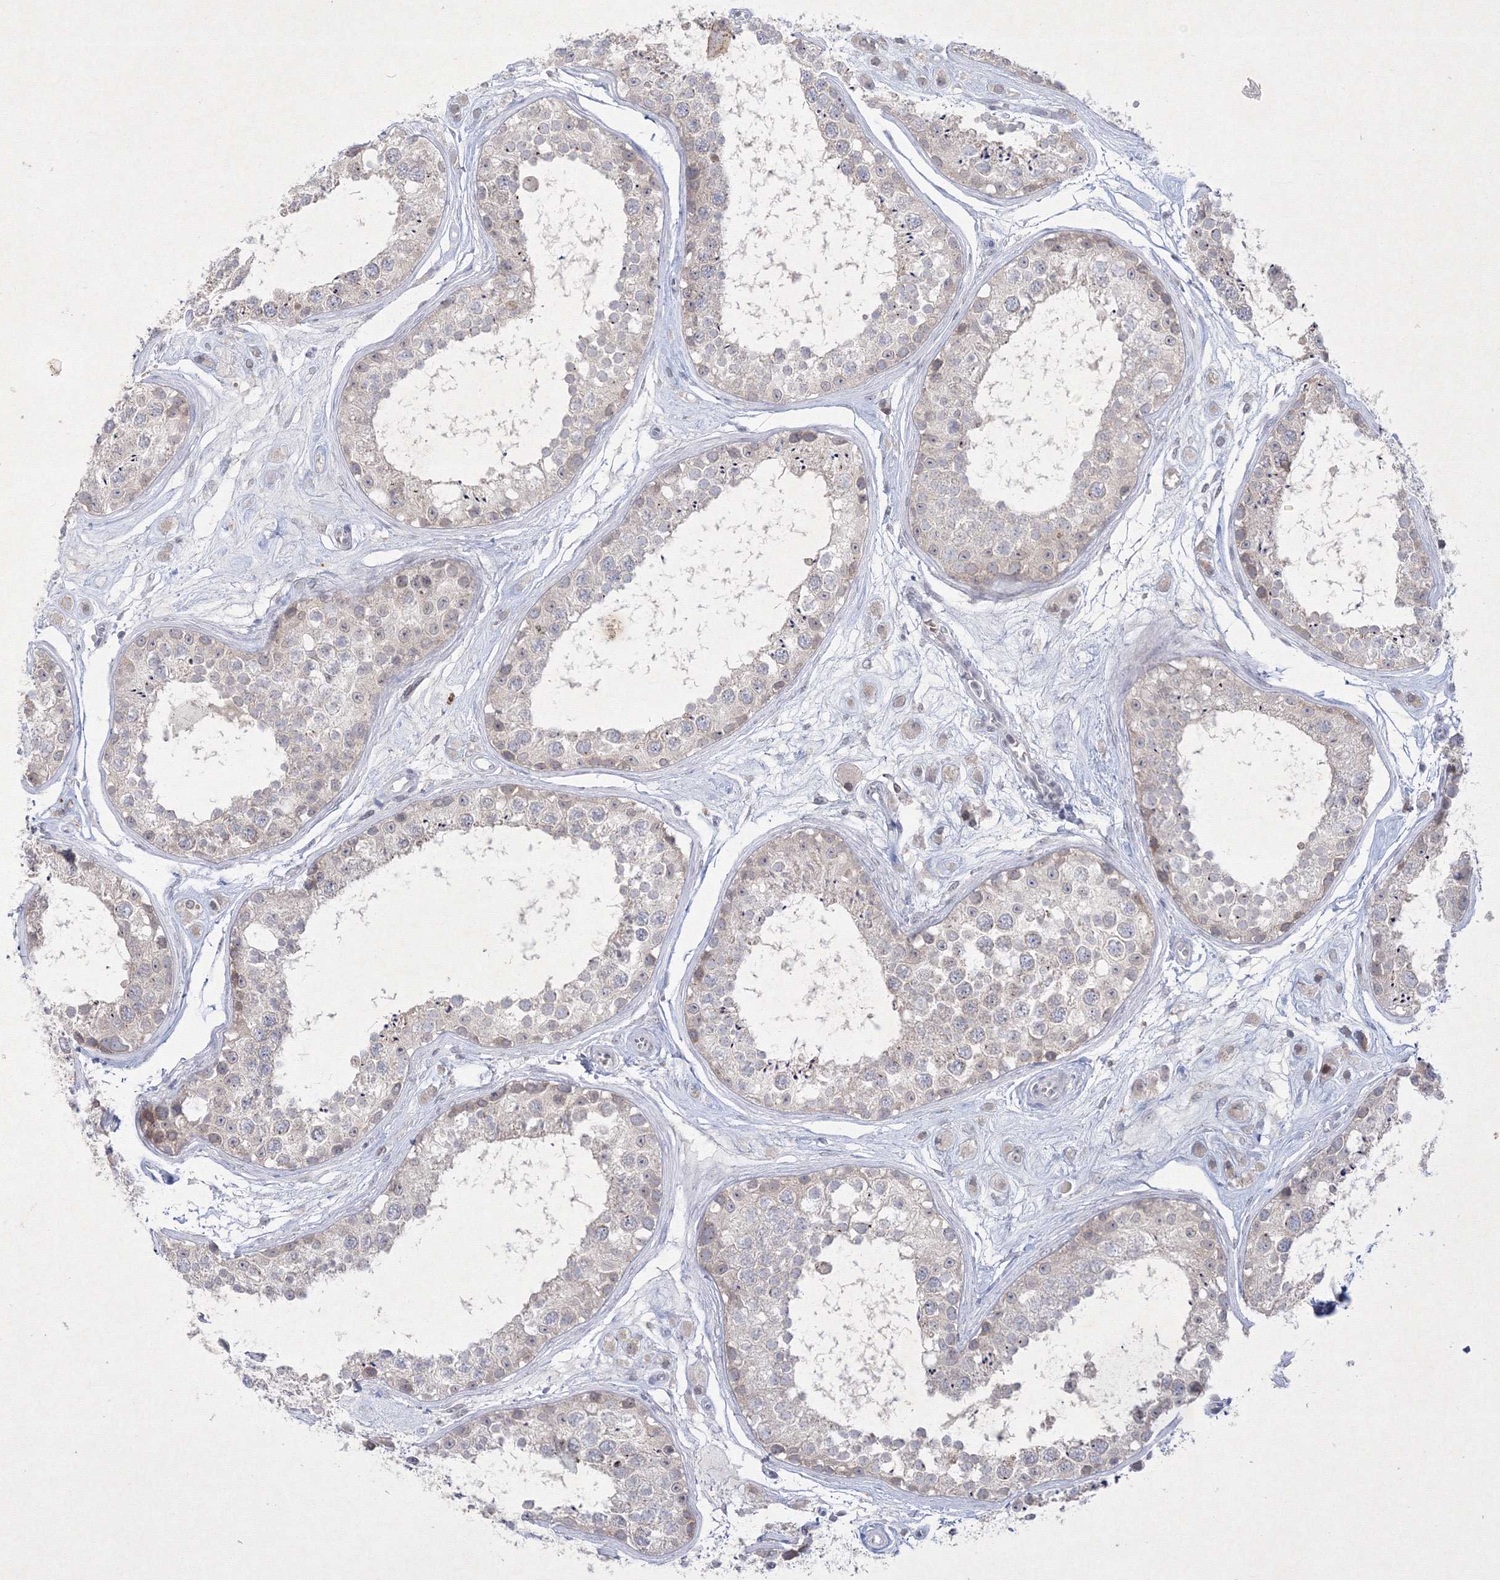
{"staining": {"intensity": "moderate", "quantity": "<25%", "location": "cytoplasmic/membranous"}, "tissue": "testis", "cell_type": "Cells in seminiferous ducts", "image_type": "normal", "snomed": [{"axis": "morphology", "description": "Normal tissue, NOS"}, {"axis": "topography", "description": "Testis"}], "caption": "Brown immunohistochemical staining in unremarkable human testis displays moderate cytoplasmic/membranous expression in approximately <25% of cells in seminiferous ducts. The staining is performed using DAB (3,3'-diaminobenzidine) brown chromogen to label protein expression. The nuclei are counter-stained blue using hematoxylin.", "gene": "NXPE3", "patient": {"sex": "male", "age": 25}}